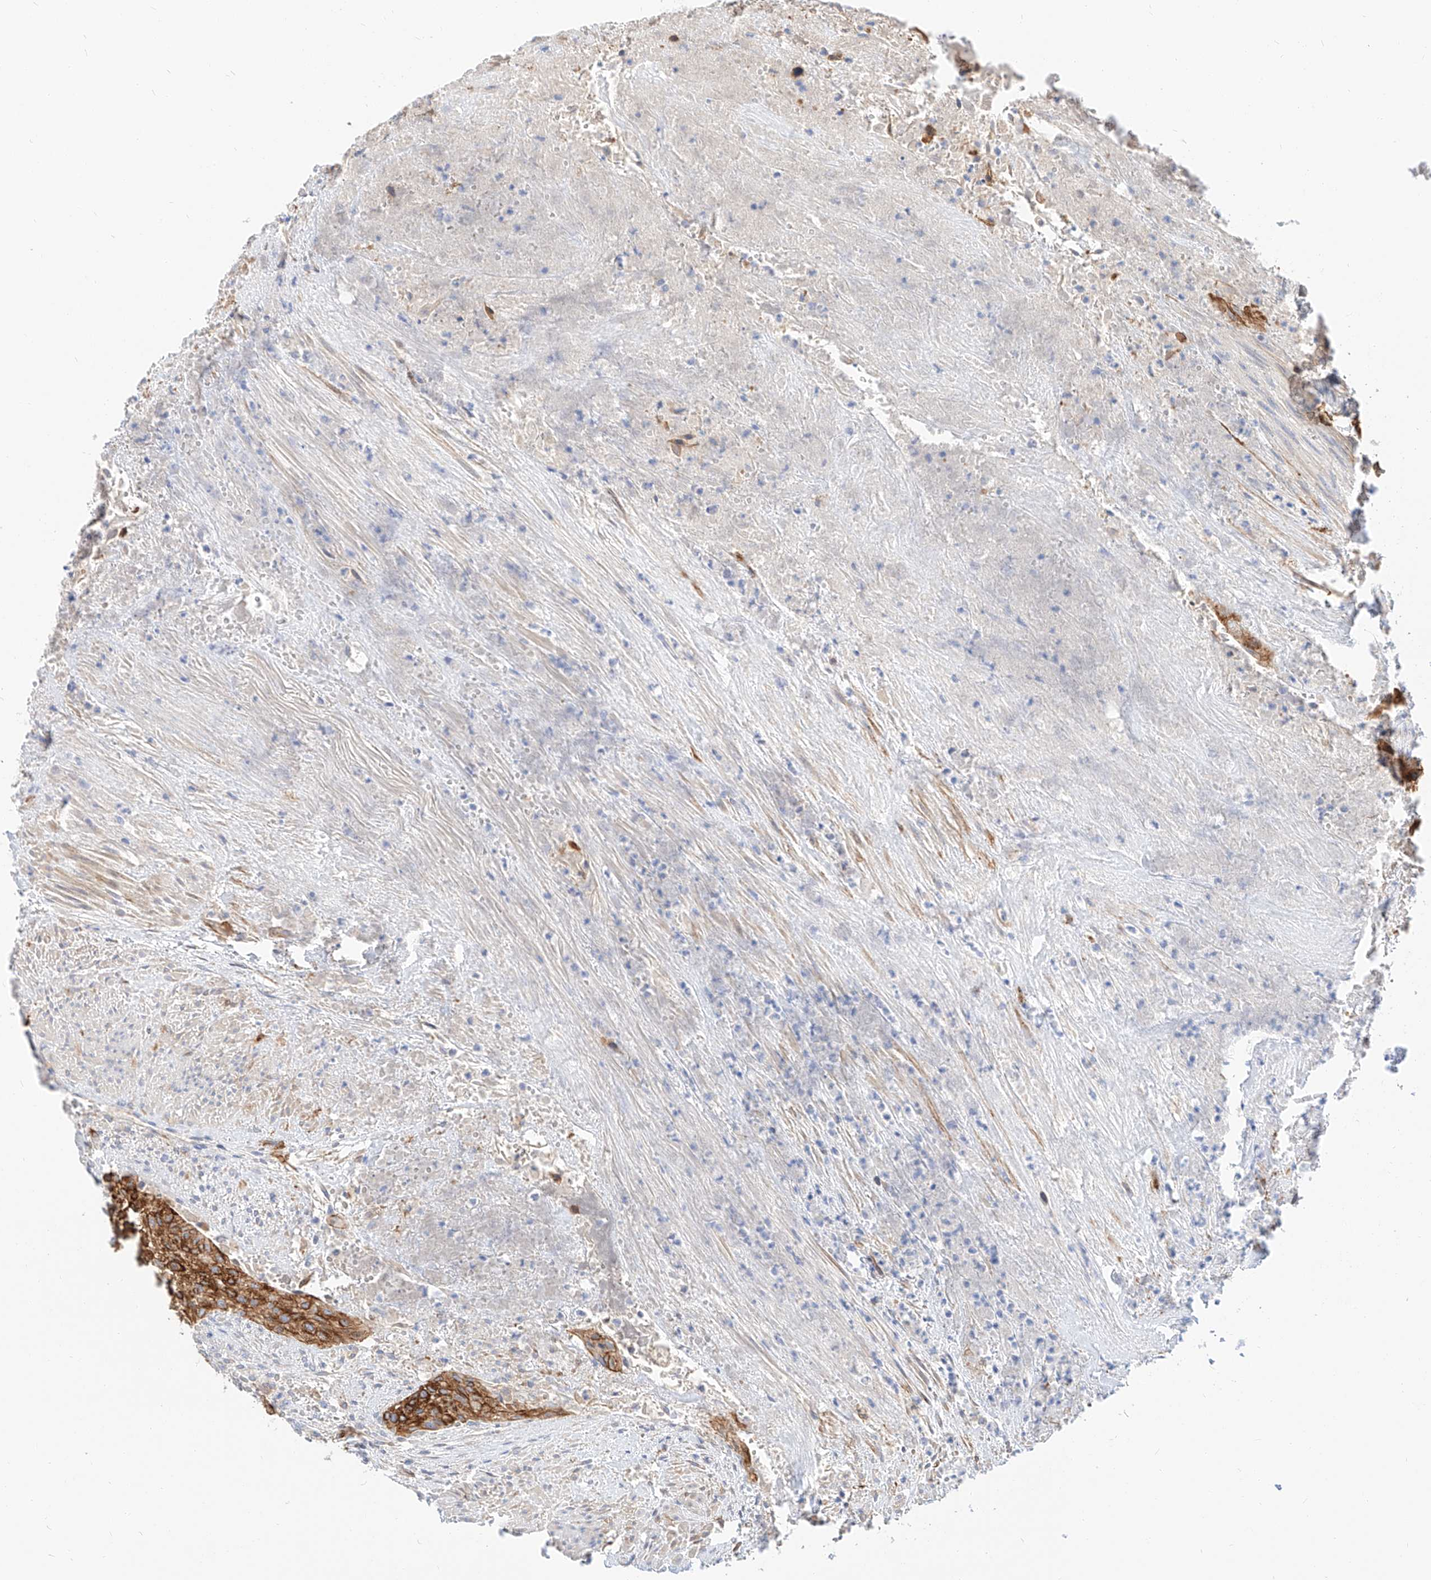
{"staining": {"intensity": "strong", "quantity": ">75%", "location": "cytoplasmic/membranous"}, "tissue": "urothelial cancer", "cell_type": "Tumor cells", "image_type": "cancer", "snomed": [{"axis": "morphology", "description": "Urothelial carcinoma, High grade"}, {"axis": "topography", "description": "Urinary bladder"}], "caption": "Immunohistochemistry micrograph of neoplastic tissue: urothelial cancer stained using IHC exhibits high levels of strong protein expression localized specifically in the cytoplasmic/membranous of tumor cells, appearing as a cytoplasmic/membranous brown color.", "gene": "MAP7", "patient": {"sex": "male", "age": 35}}